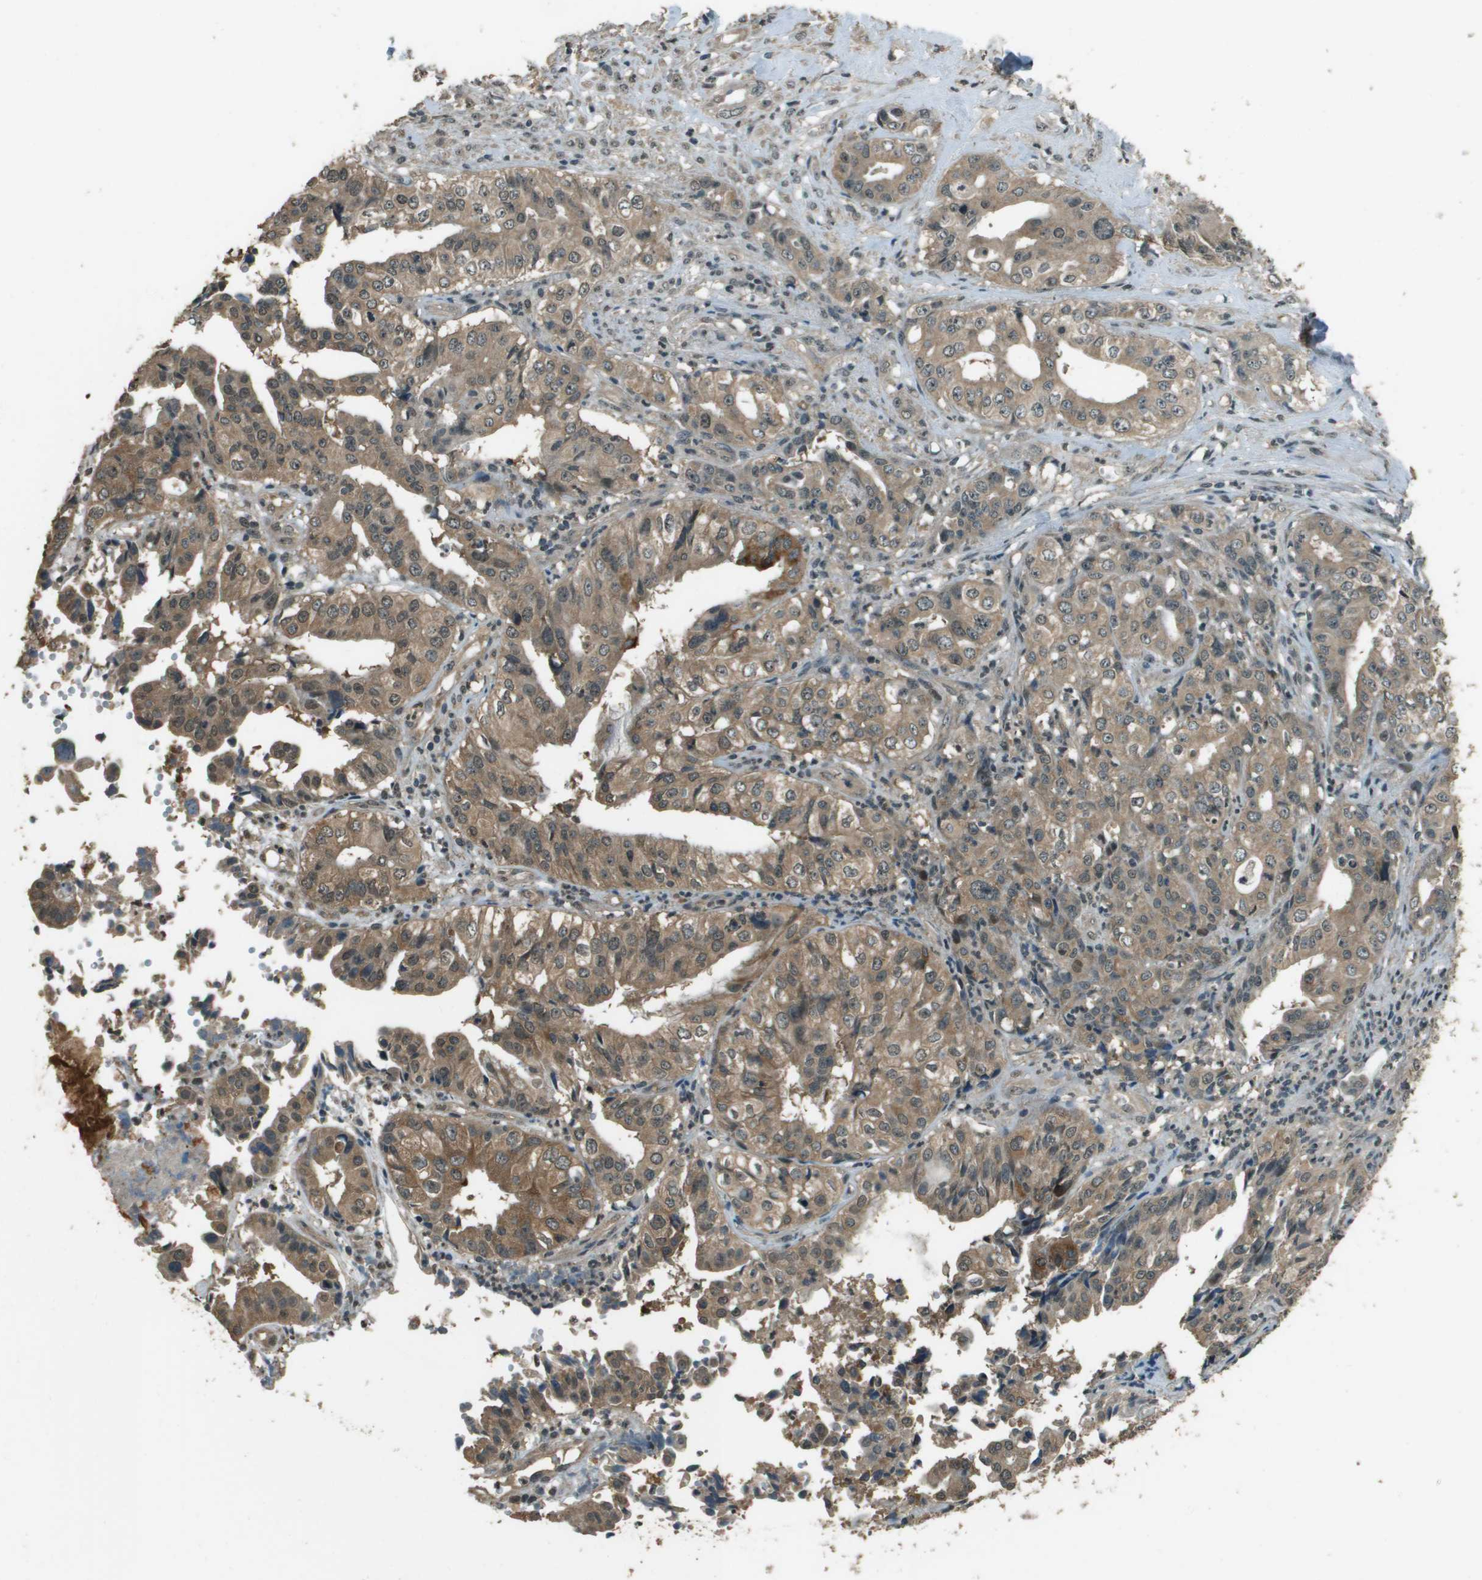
{"staining": {"intensity": "moderate", "quantity": ">75%", "location": "cytoplasmic/membranous"}, "tissue": "liver cancer", "cell_type": "Tumor cells", "image_type": "cancer", "snomed": [{"axis": "morphology", "description": "Cholangiocarcinoma"}, {"axis": "topography", "description": "Liver"}], "caption": "An immunohistochemistry micrograph of tumor tissue is shown. Protein staining in brown shows moderate cytoplasmic/membranous positivity in cholangiocarcinoma (liver) within tumor cells.", "gene": "SDC3", "patient": {"sex": "female", "age": 61}}